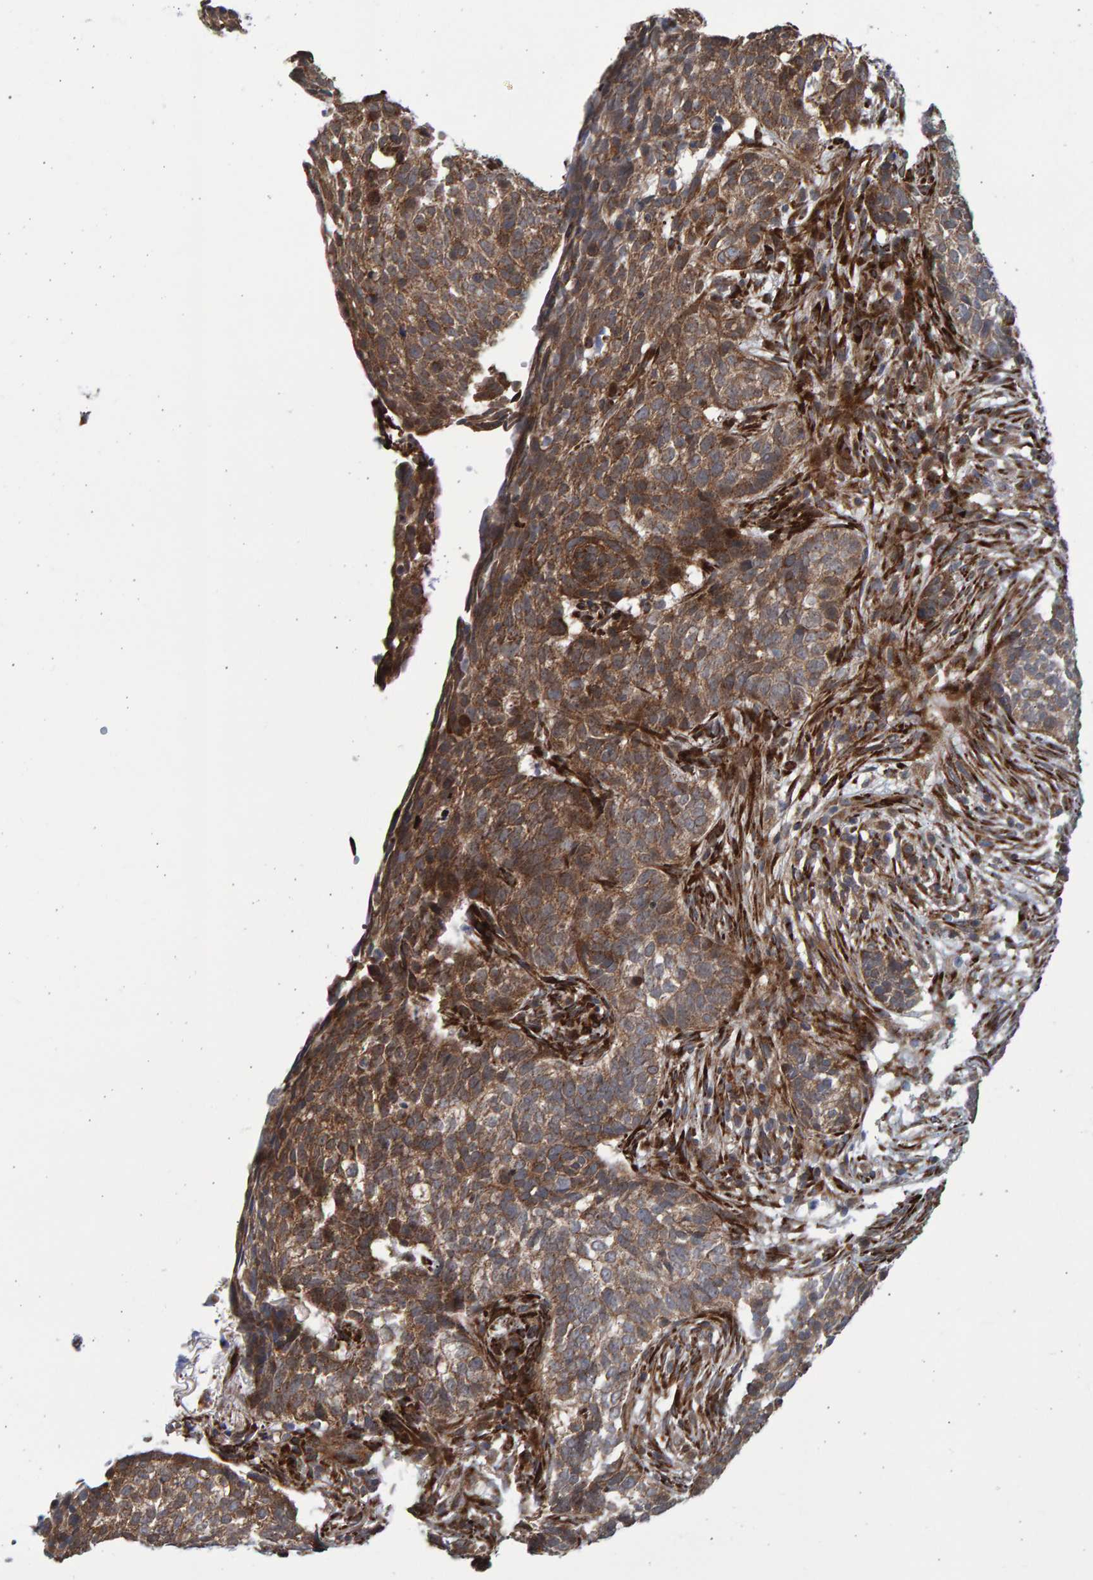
{"staining": {"intensity": "moderate", "quantity": ">75%", "location": "cytoplasmic/membranous"}, "tissue": "skin cancer", "cell_type": "Tumor cells", "image_type": "cancer", "snomed": [{"axis": "morphology", "description": "Basal cell carcinoma"}, {"axis": "topography", "description": "Skin"}], "caption": "This histopathology image demonstrates immunohistochemistry staining of skin basal cell carcinoma, with medium moderate cytoplasmic/membranous staining in about >75% of tumor cells.", "gene": "LRBA", "patient": {"sex": "male", "age": 85}}